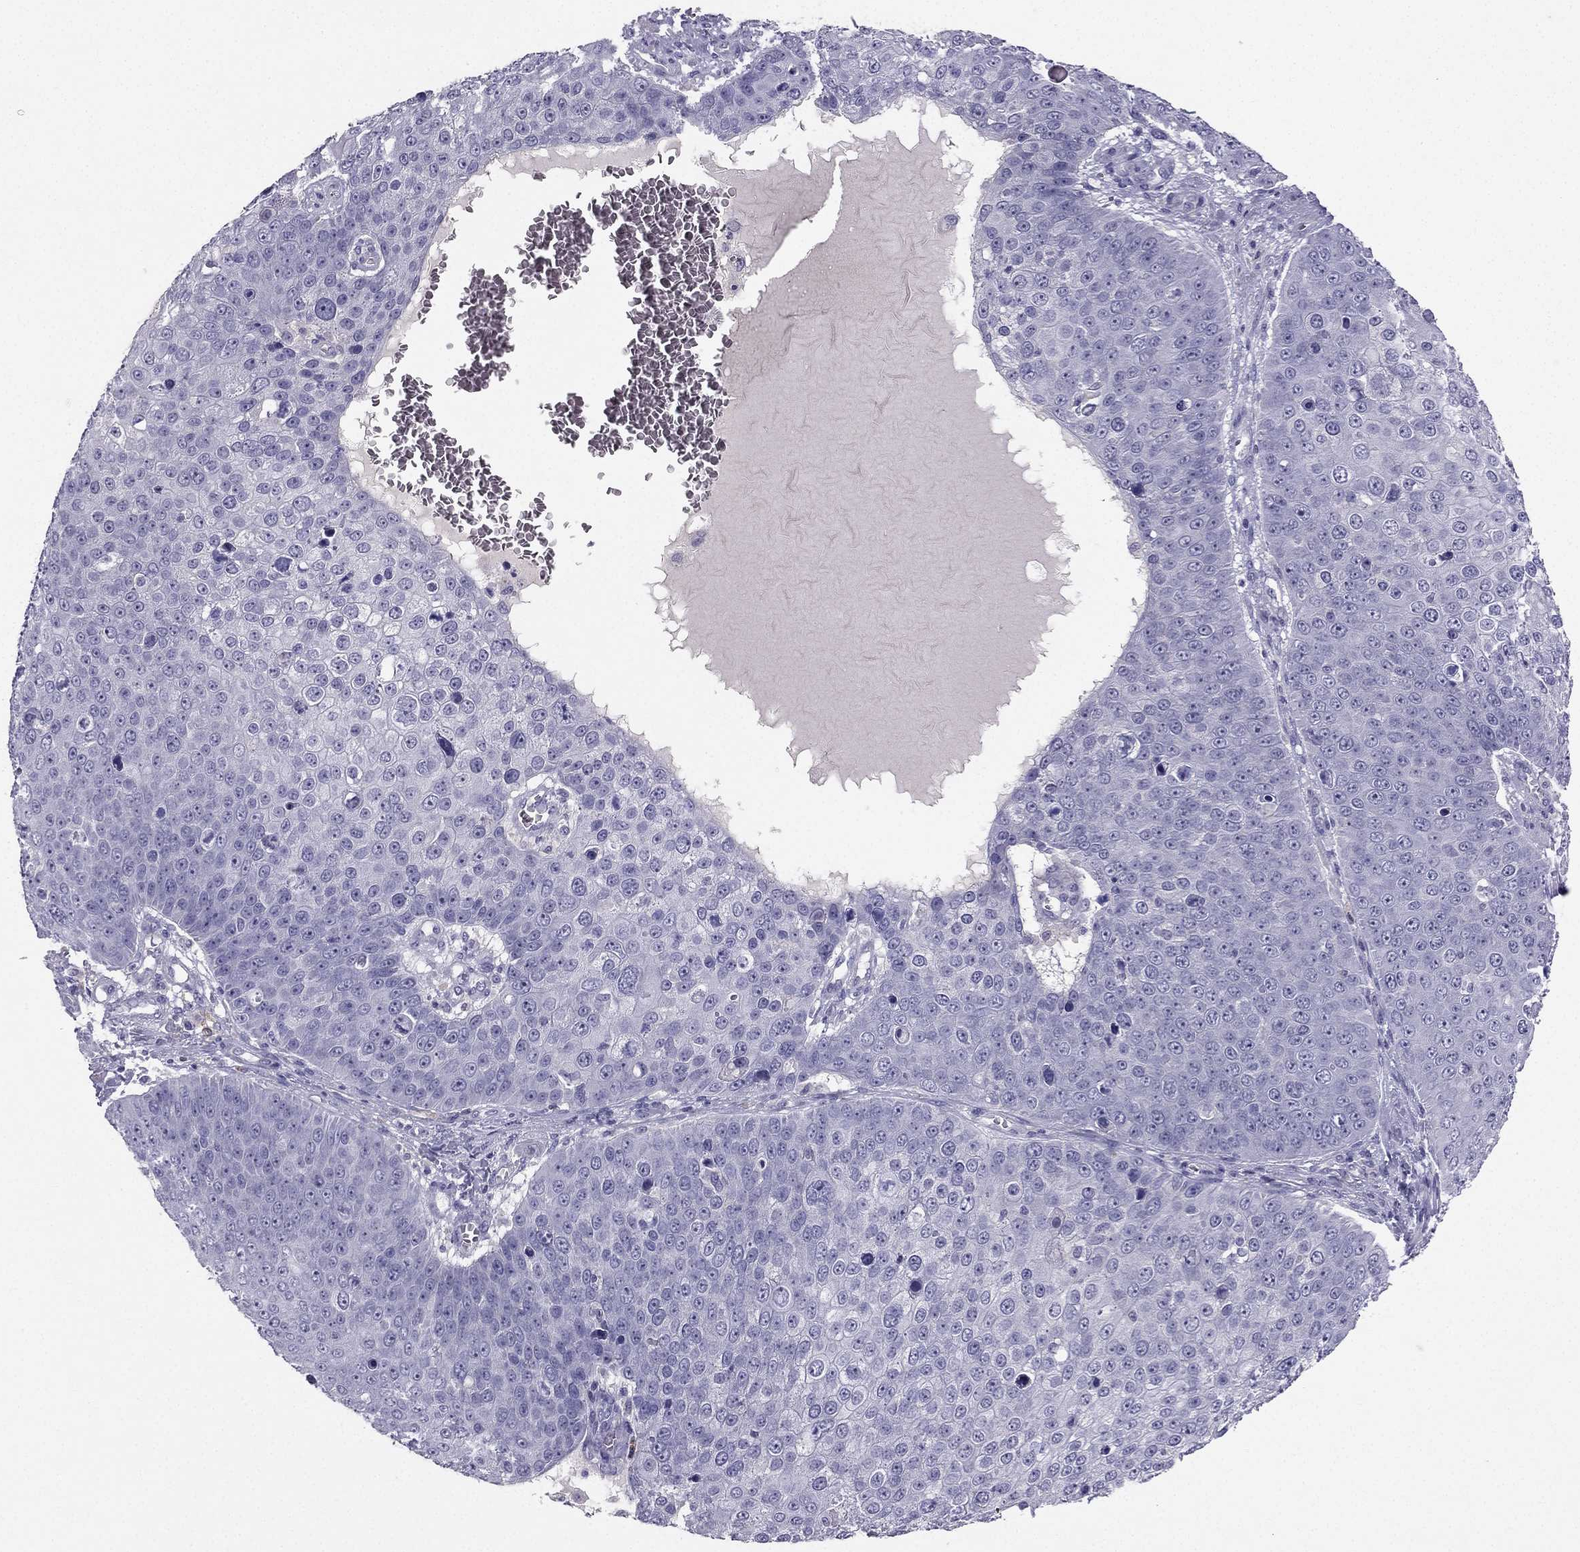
{"staining": {"intensity": "negative", "quantity": "none", "location": "none"}, "tissue": "skin cancer", "cell_type": "Tumor cells", "image_type": "cancer", "snomed": [{"axis": "morphology", "description": "Squamous cell carcinoma, NOS"}, {"axis": "topography", "description": "Skin"}], "caption": "Human skin cancer stained for a protein using IHC shows no positivity in tumor cells.", "gene": "LMTK3", "patient": {"sex": "male", "age": 71}}